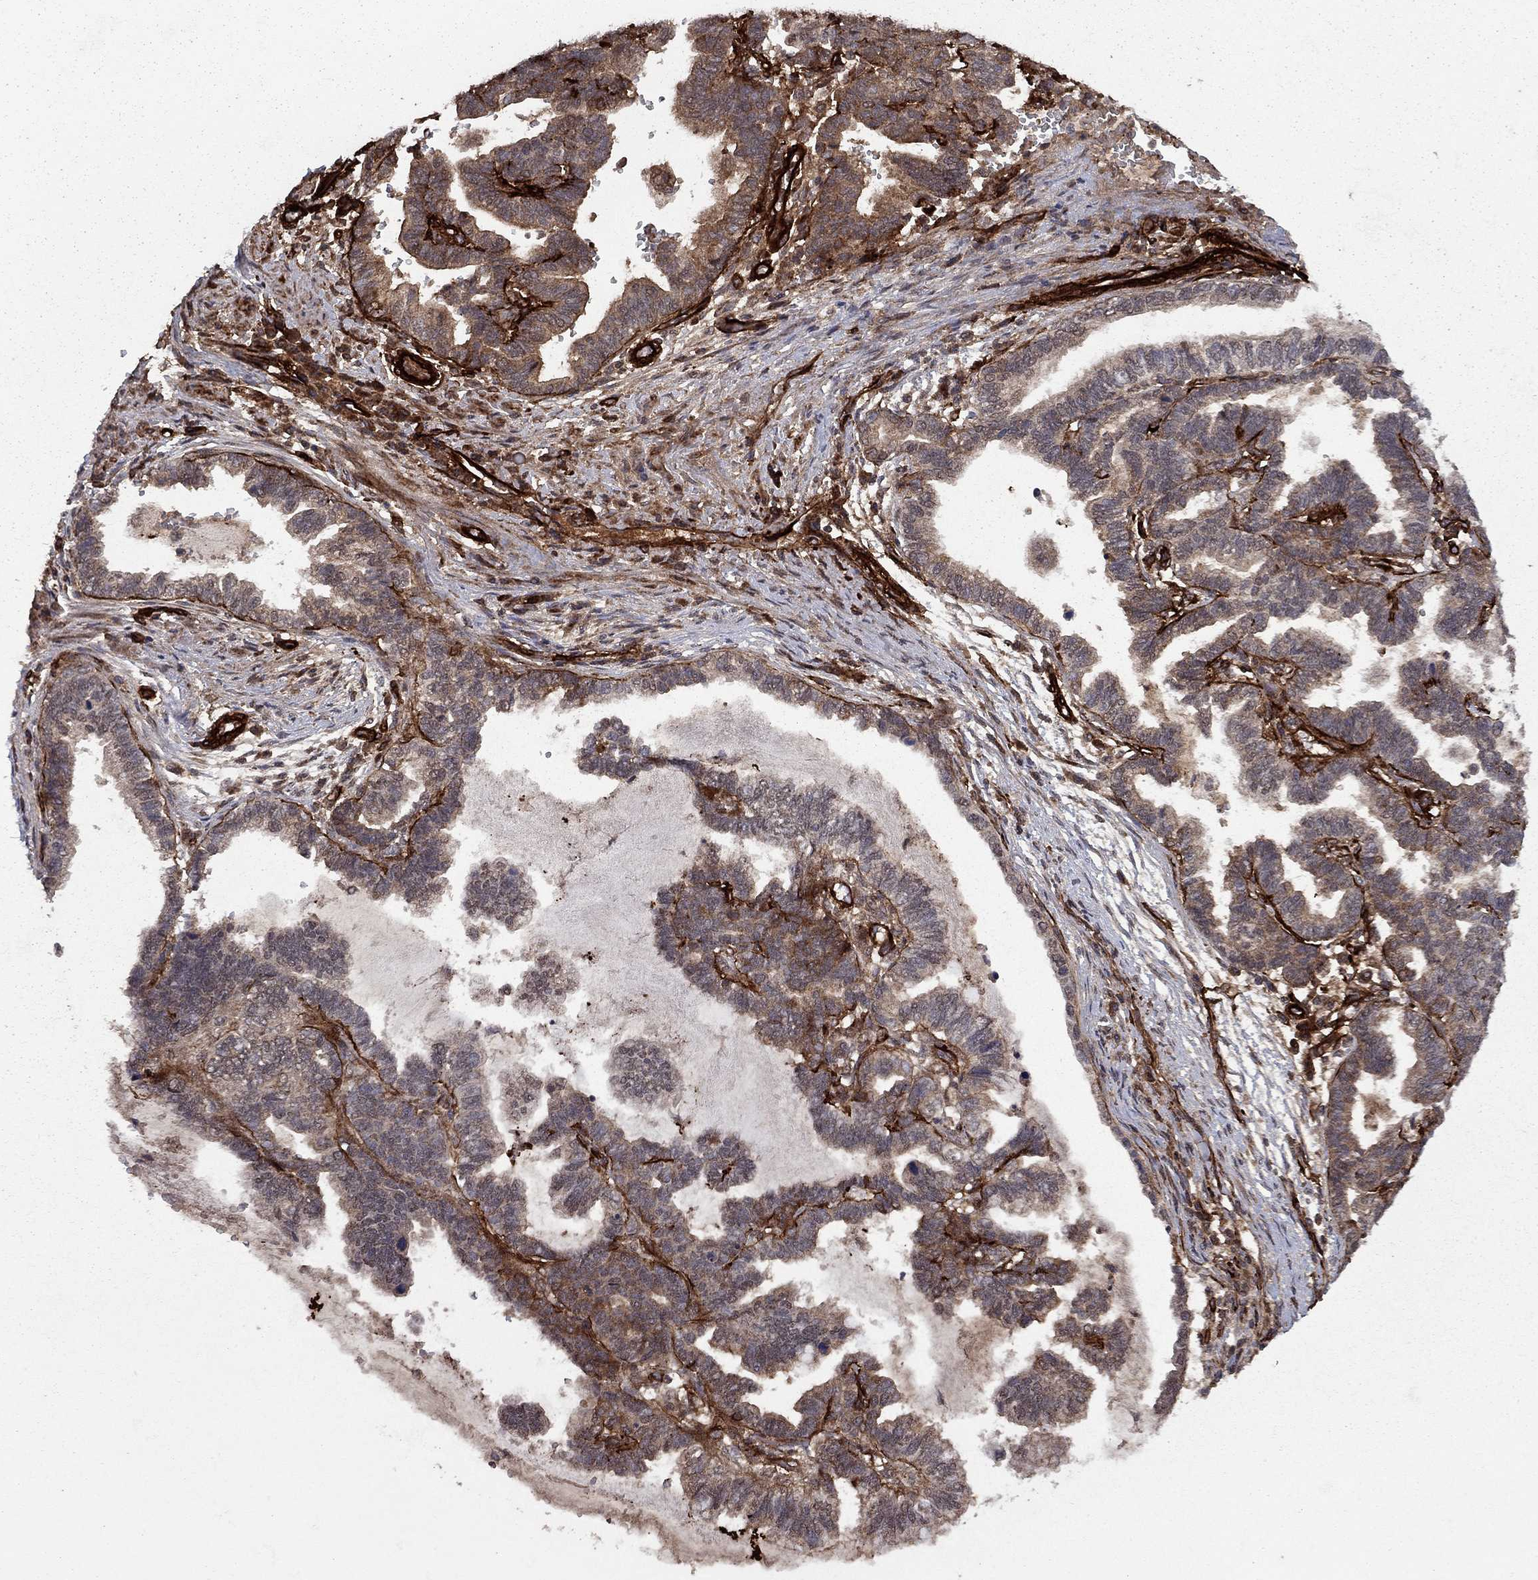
{"staining": {"intensity": "moderate", "quantity": "25%-75%", "location": "cytoplasmic/membranous"}, "tissue": "stomach cancer", "cell_type": "Tumor cells", "image_type": "cancer", "snomed": [{"axis": "morphology", "description": "Adenocarcinoma, NOS"}, {"axis": "topography", "description": "Stomach"}], "caption": "Immunohistochemistry (IHC) photomicrograph of adenocarcinoma (stomach) stained for a protein (brown), which demonstrates medium levels of moderate cytoplasmic/membranous positivity in about 25%-75% of tumor cells.", "gene": "COL18A1", "patient": {"sex": "male", "age": 83}}